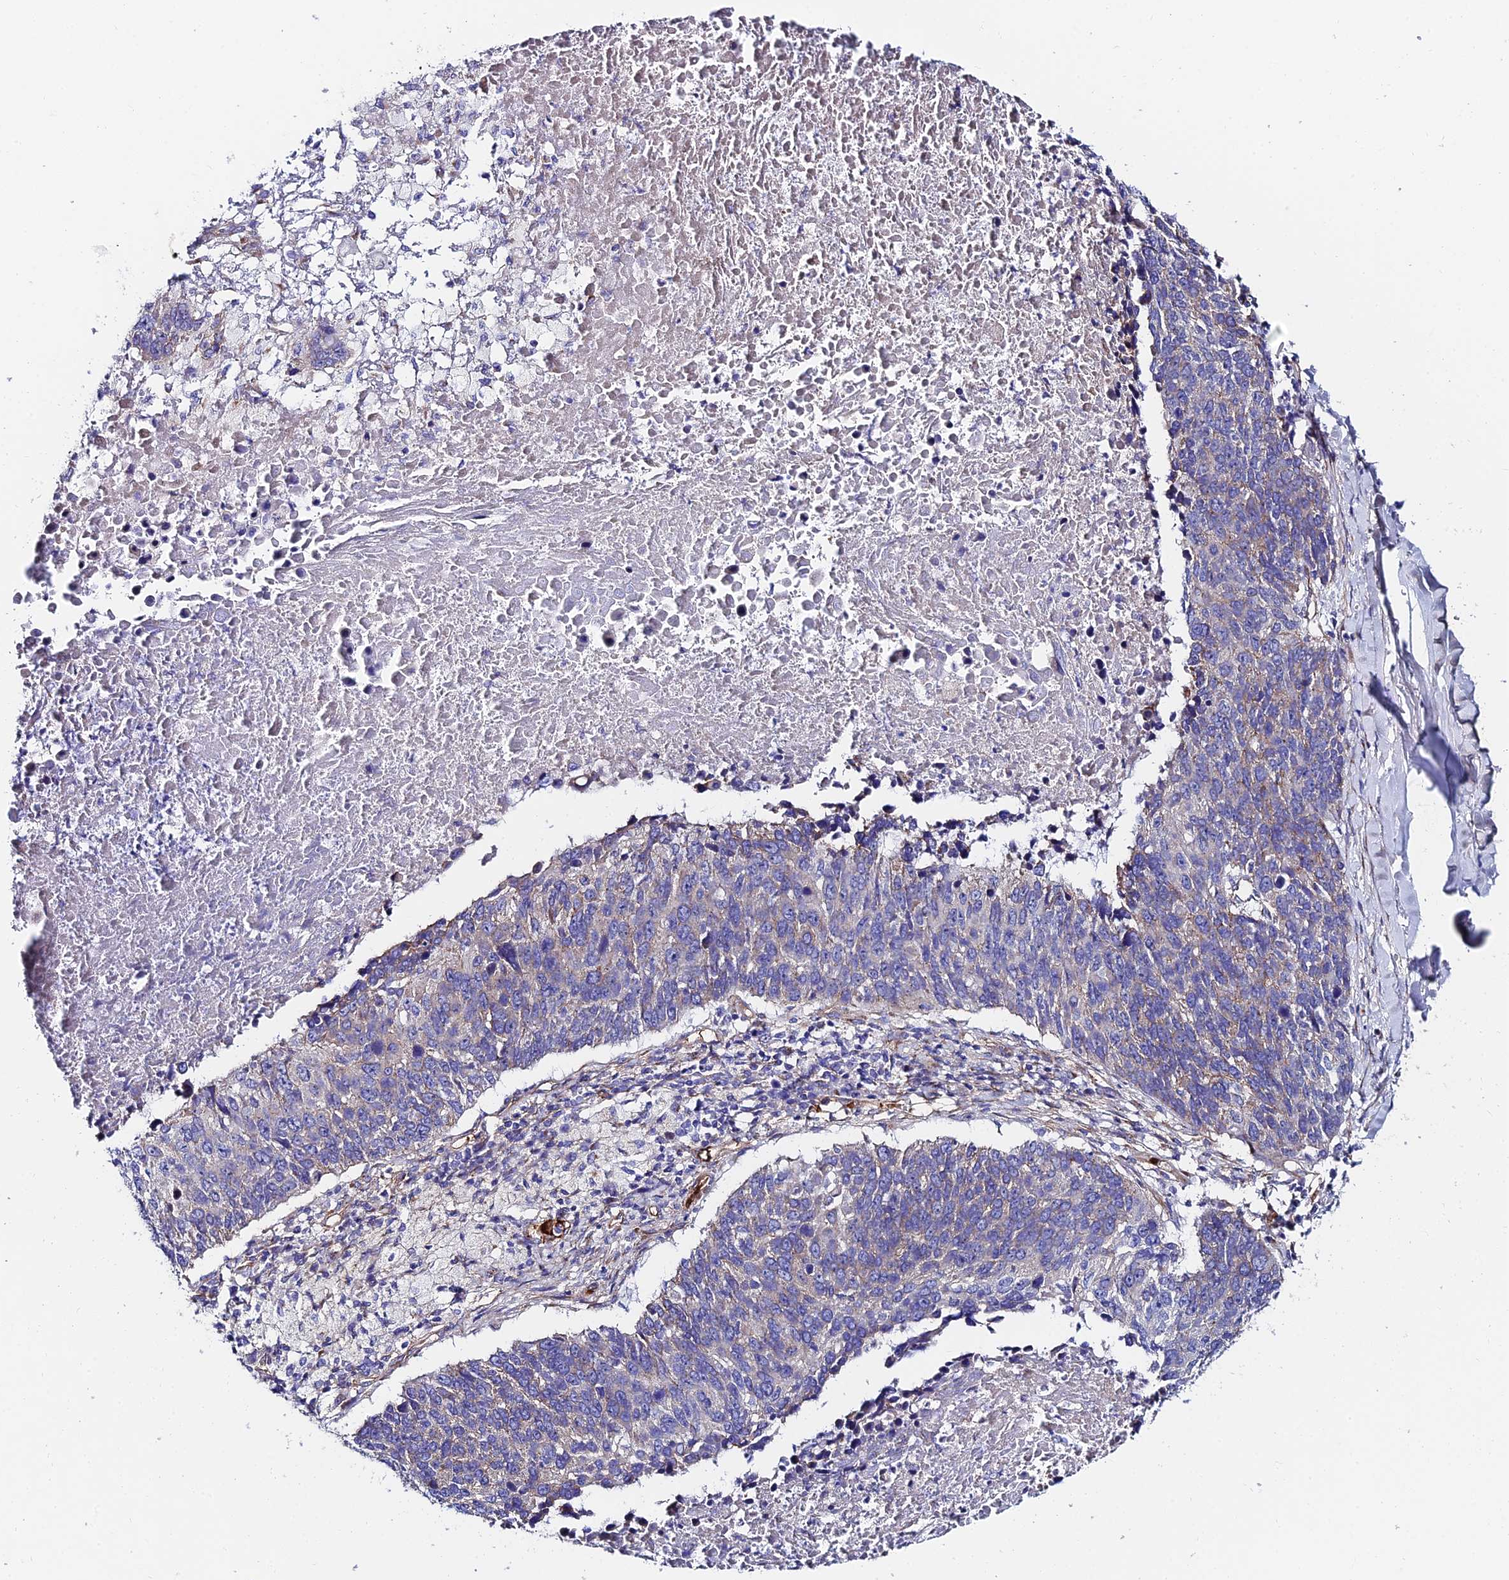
{"staining": {"intensity": "negative", "quantity": "none", "location": "none"}, "tissue": "lung cancer", "cell_type": "Tumor cells", "image_type": "cancer", "snomed": [{"axis": "morphology", "description": "Normal tissue, NOS"}, {"axis": "morphology", "description": "Squamous cell carcinoma, NOS"}, {"axis": "topography", "description": "Lymph node"}, {"axis": "topography", "description": "Lung"}], "caption": "A histopathology image of human lung cancer is negative for staining in tumor cells.", "gene": "ADGRF3", "patient": {"sex": "male", "age": 66}}